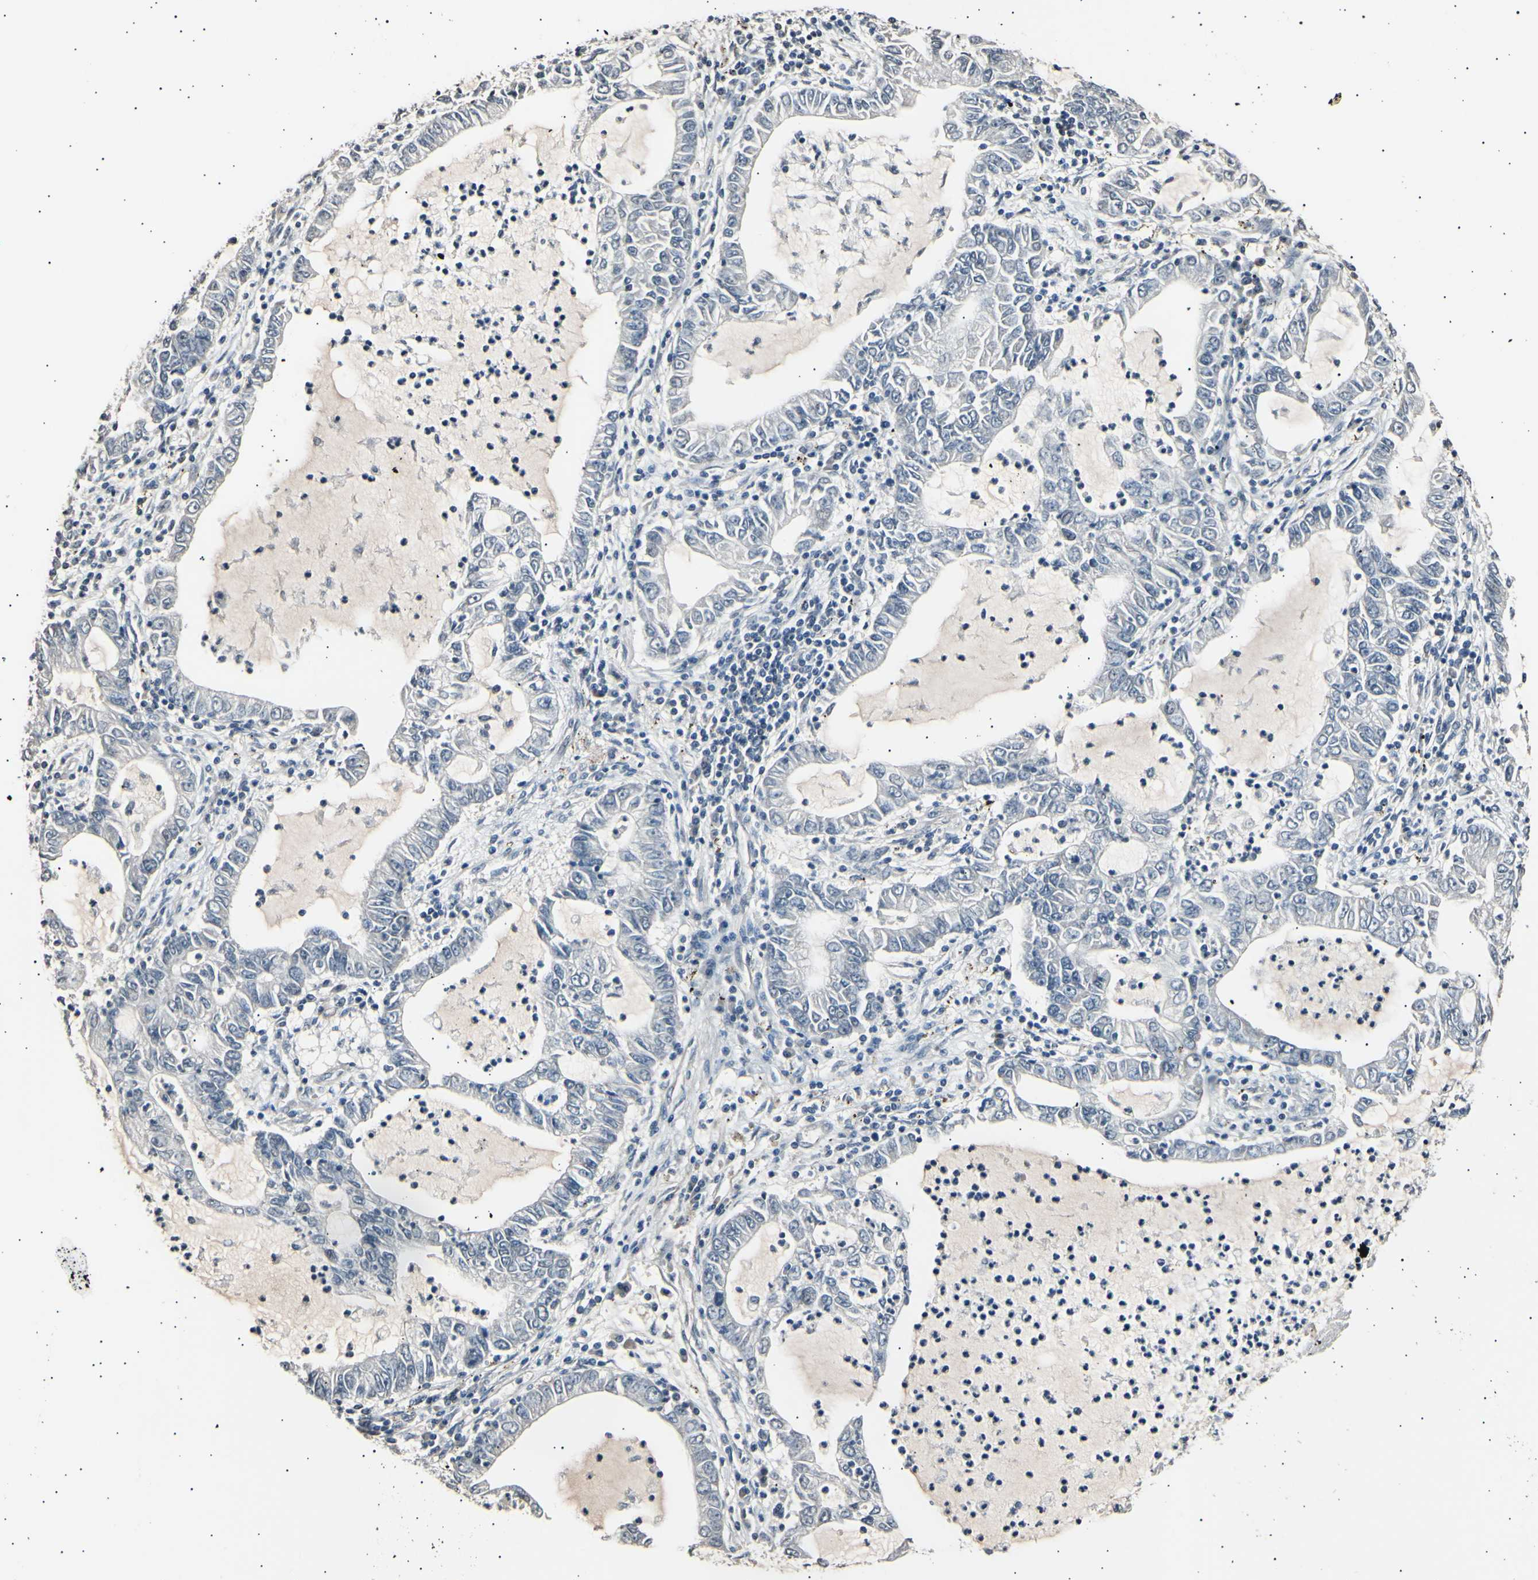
{"staining": {"intensity": "negative", "quantity": "none", "location": "none"}, "tissue": "lung cancer", "cell_type": "Tumor cells", "image_type": "cancer", "snomed": [{"axis": "morphology", "description": "Adenocarcinoma, NOS"}, {"axis": "topography", "description": "Lung"}], "caption": "Histopathology image shows no significant protein positivity in tumor cells of adenocarcinoma (lung).", "gene": "AK1", "patient": {"sex": "female", "age": 51}}